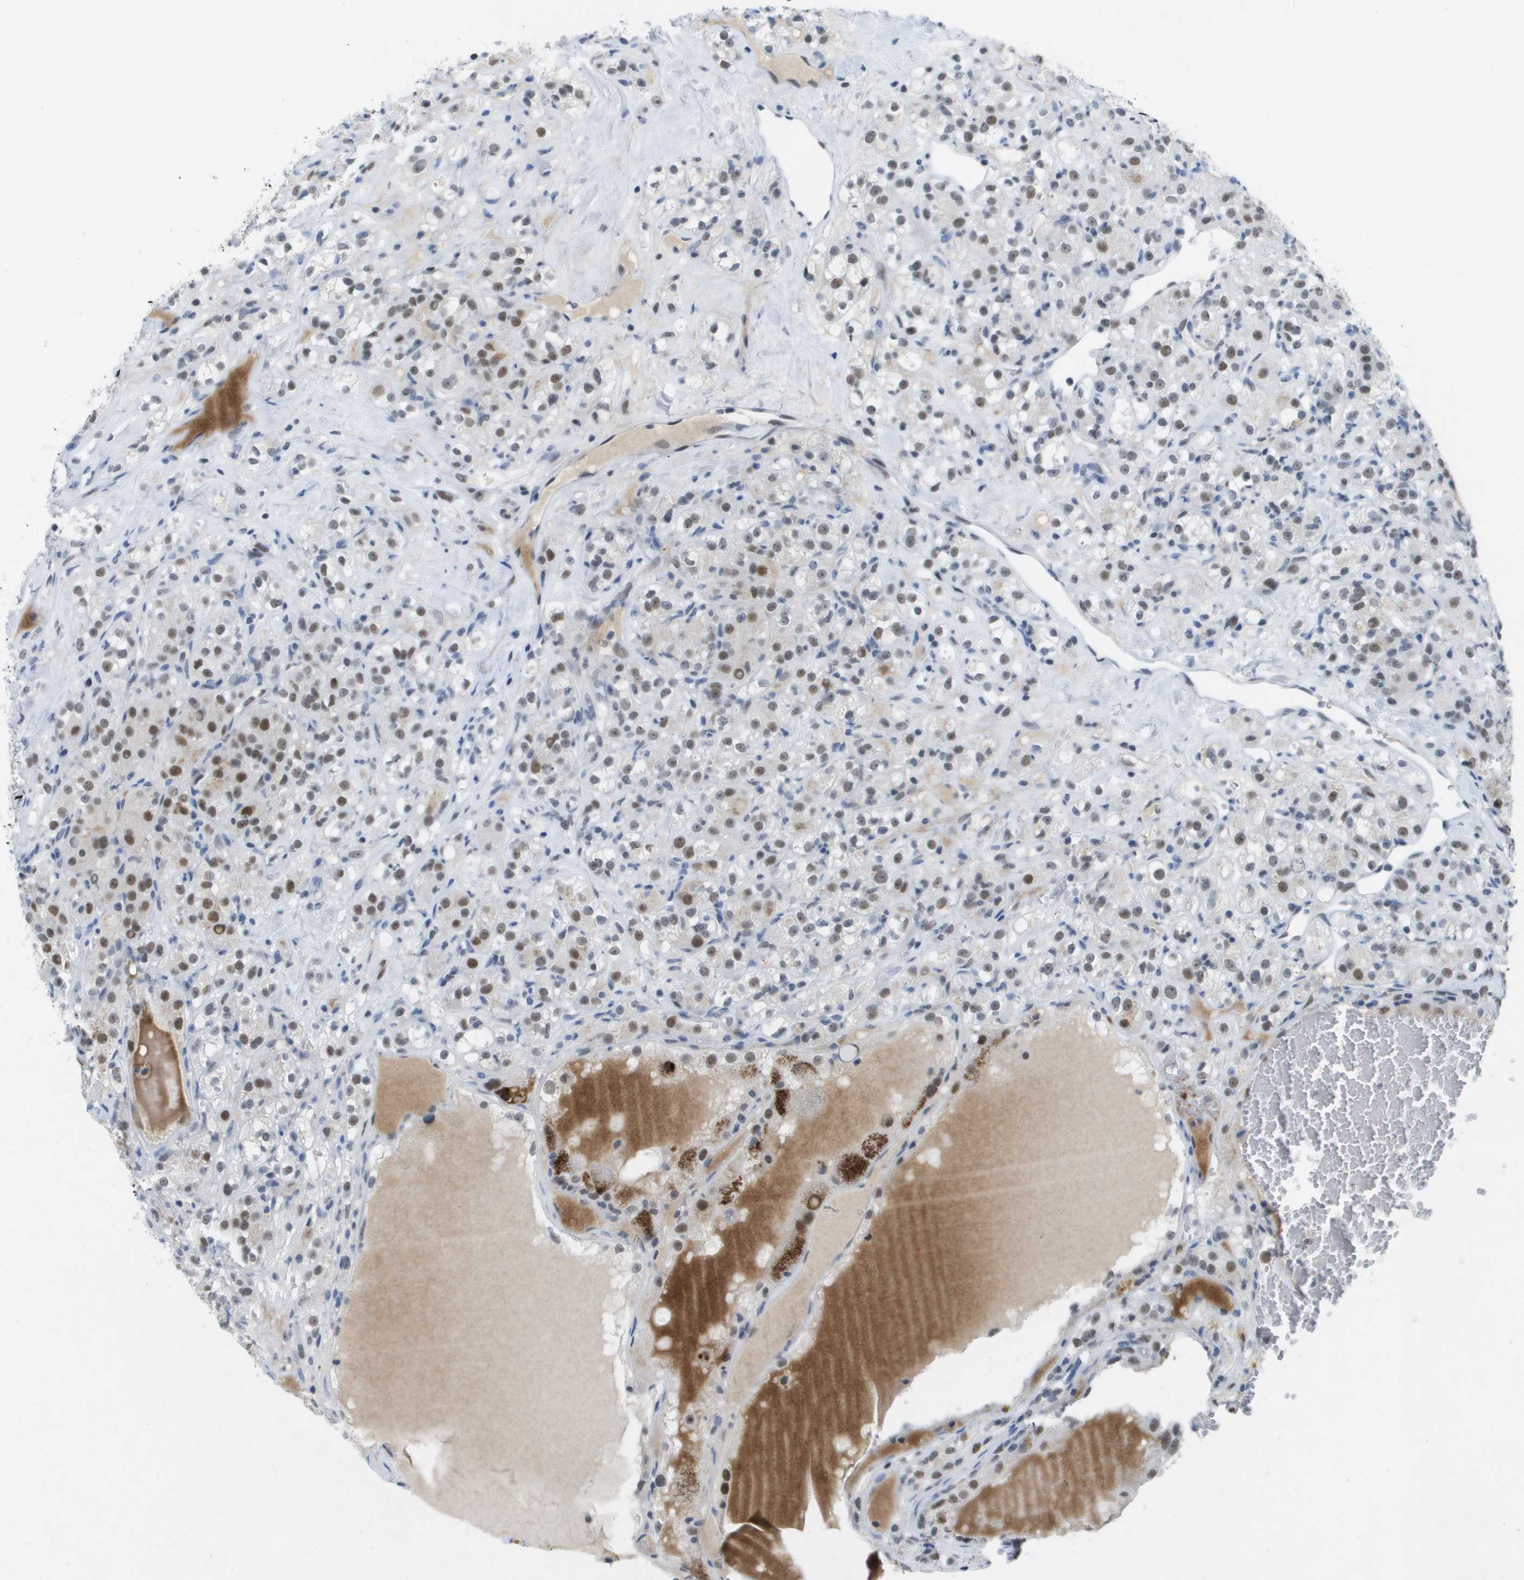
{"staining": {"intensity": "moderate", "quantity": ">75%", "location": "nuclear"}, "tissue": "renal cancer", "cell_type": "Tumor cells", "image_type": "cancer", "snomed": [{"axis": "morphology", "description": "Normal tissue, NOS"}, {"axis": "morphology", "description": "Adenocarcinoma, NOS"}, {"axis": "topography", "description": "Kidney"}], "caption": "Immunohistochemical staining of adenocarcinoma (renal) reveals medium levels of moderate nuclear protein positivity in approximately >75% of tumor cells.", "gene": "TP53RK", "patient": {"sex": "male", "age": 61}}